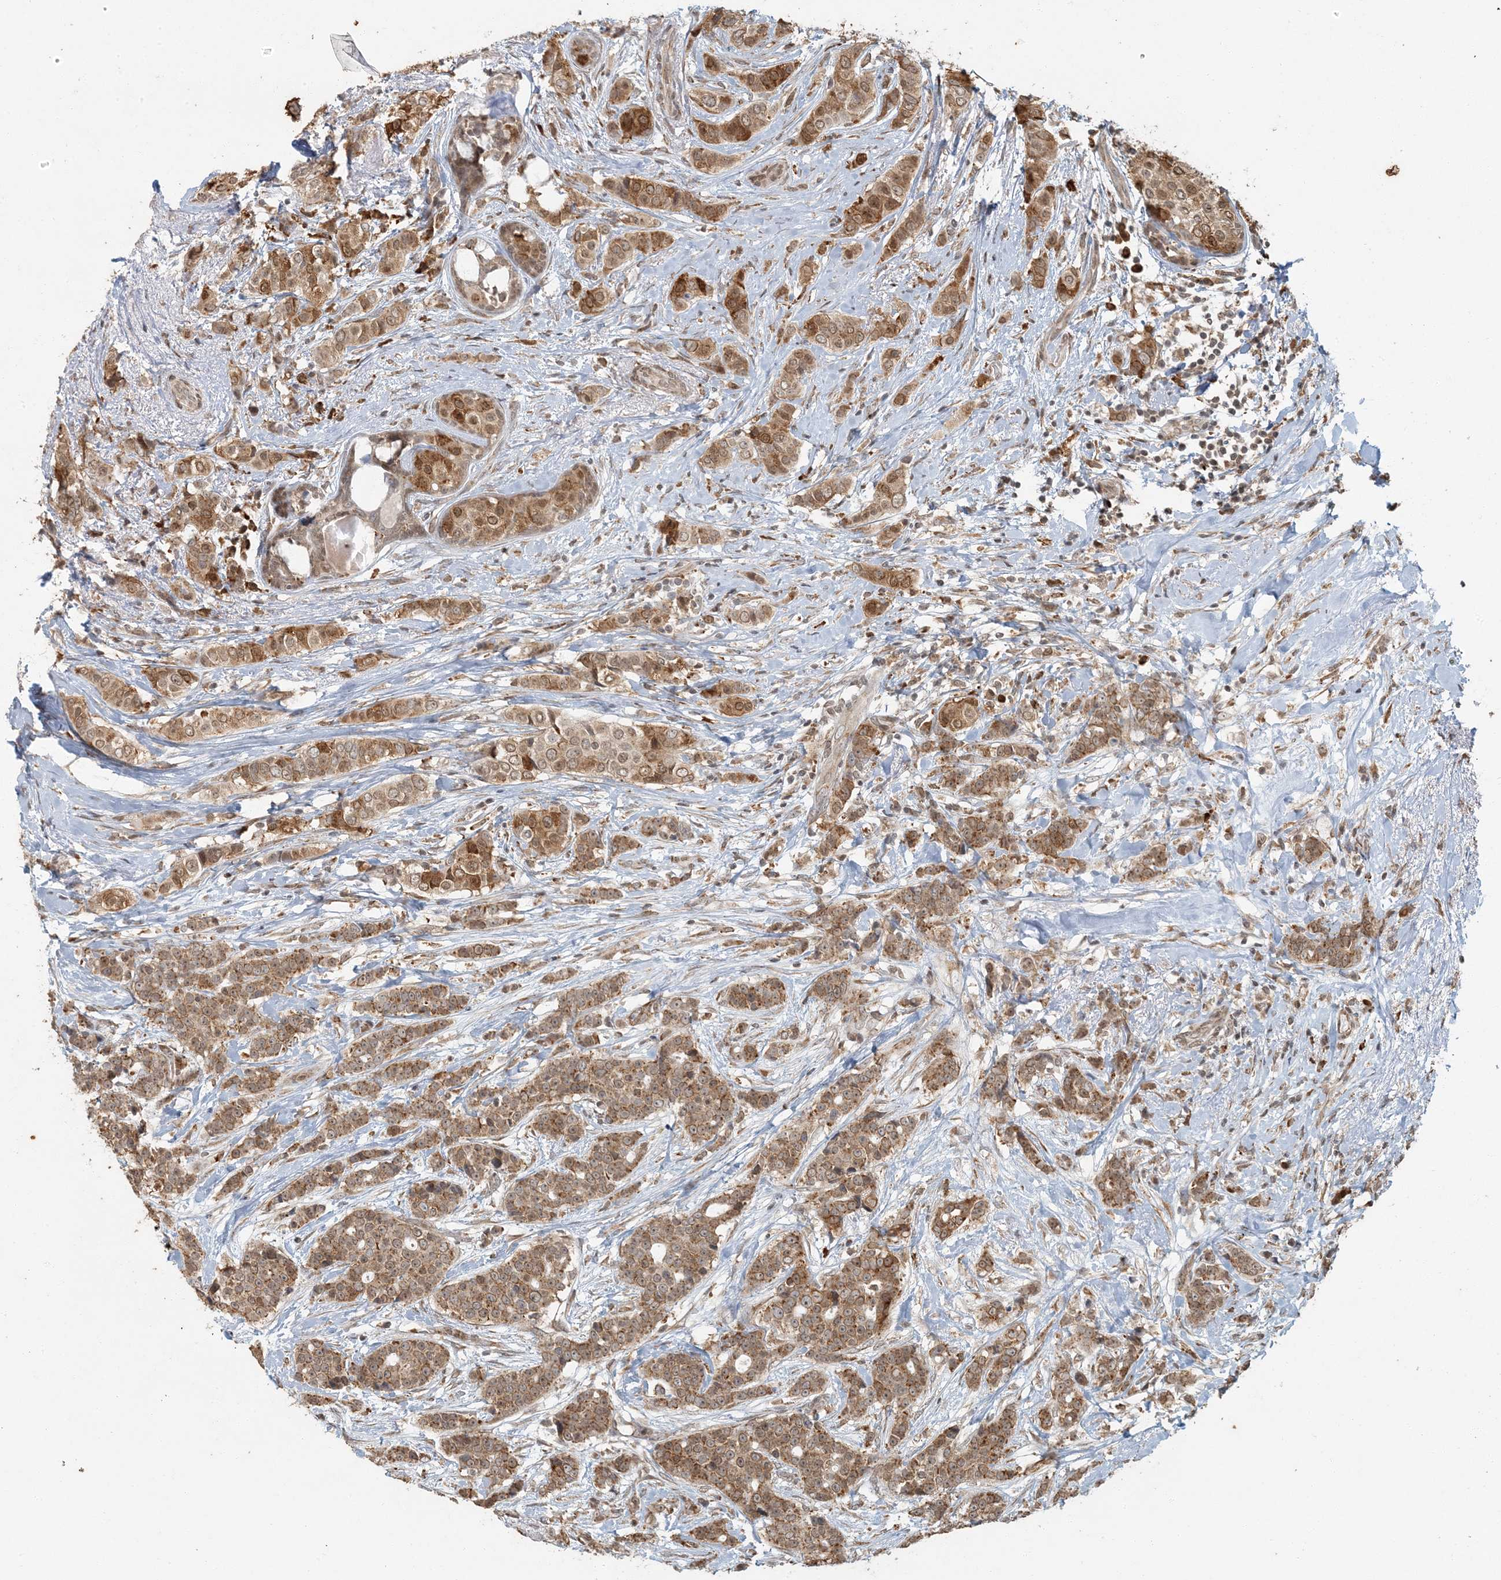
{"staining": {"intensity": "moderate", "quantity": ">75%", "location": "cytoplasmic/membranous,nuclear"}, "tissue": "breast cancer", "cell_type": "Tumor cells", "image_type": "cancer", "snomed": [{"axis": "morphology", "description": "Lobular carcinoma"}, {"axis": "topography", "description": "Breast"}], "caption": "Breast cancer tissue displays moderate cytoplasmic/membranous and nuclear expression in approximately >75% of tumor cells", "gene": "AK9", "patient": {"sex": "female", "age": 51}}